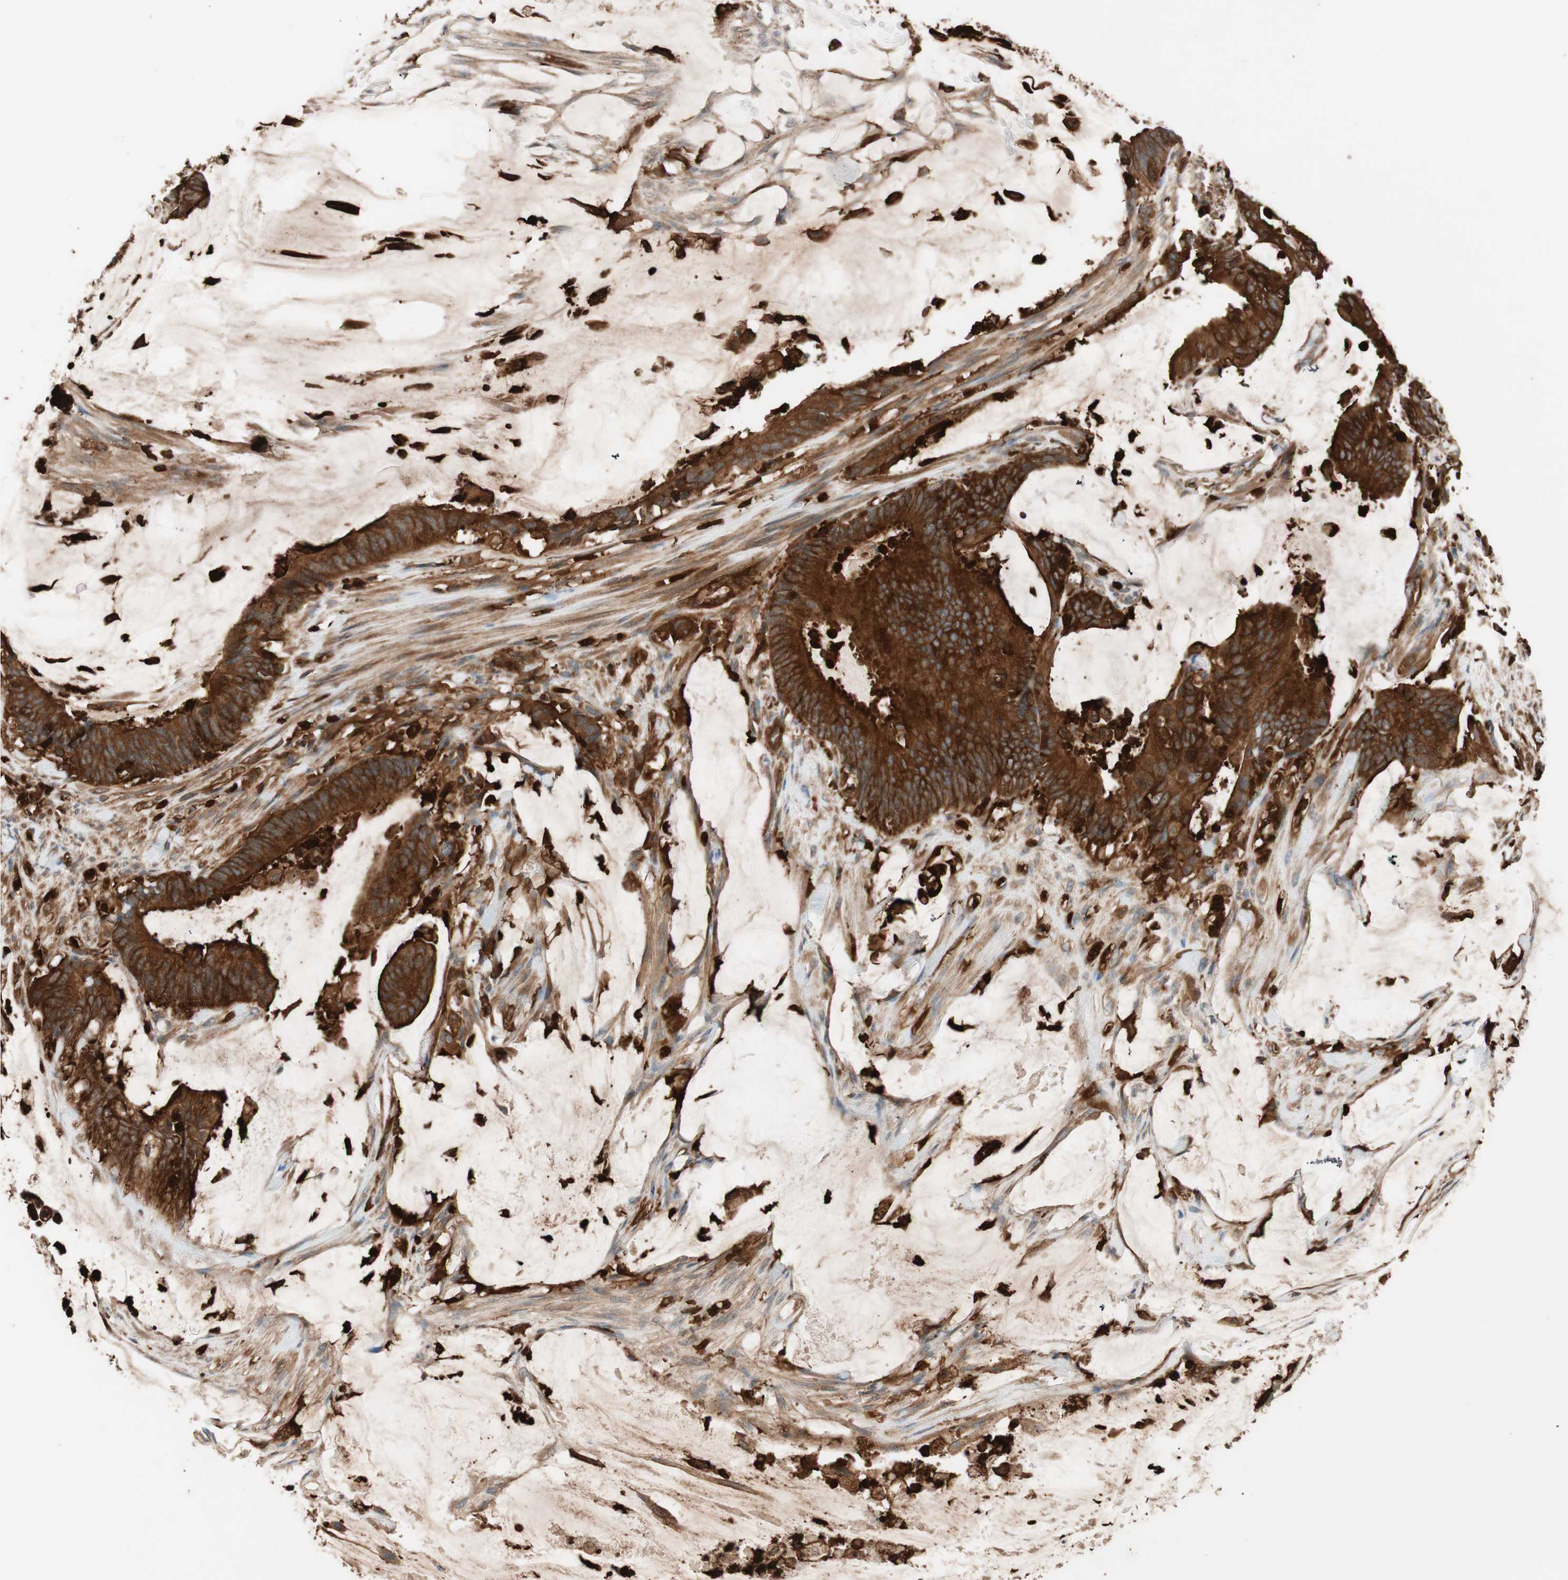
{"staining": {"intensity": "strong", "quantity": ">75%", "location": "cytoplasmic/membranous"}, "tissue": "colorectal cancer", "cell_type": "Tumor cells", "image_type": "cancer", "snomed": [{"axis": "morphology", "description": "Adenocarcinoma, NOS"}, {"axis": "topography", "description": "Rectum"}], "caption": "Protein expression analysis of colorectal cancer shows strong cytoplasmic/membranous staining in about >75% of tumor cells.", "gene": "VASP", "patient": {"sex": "female", "age": 66}}